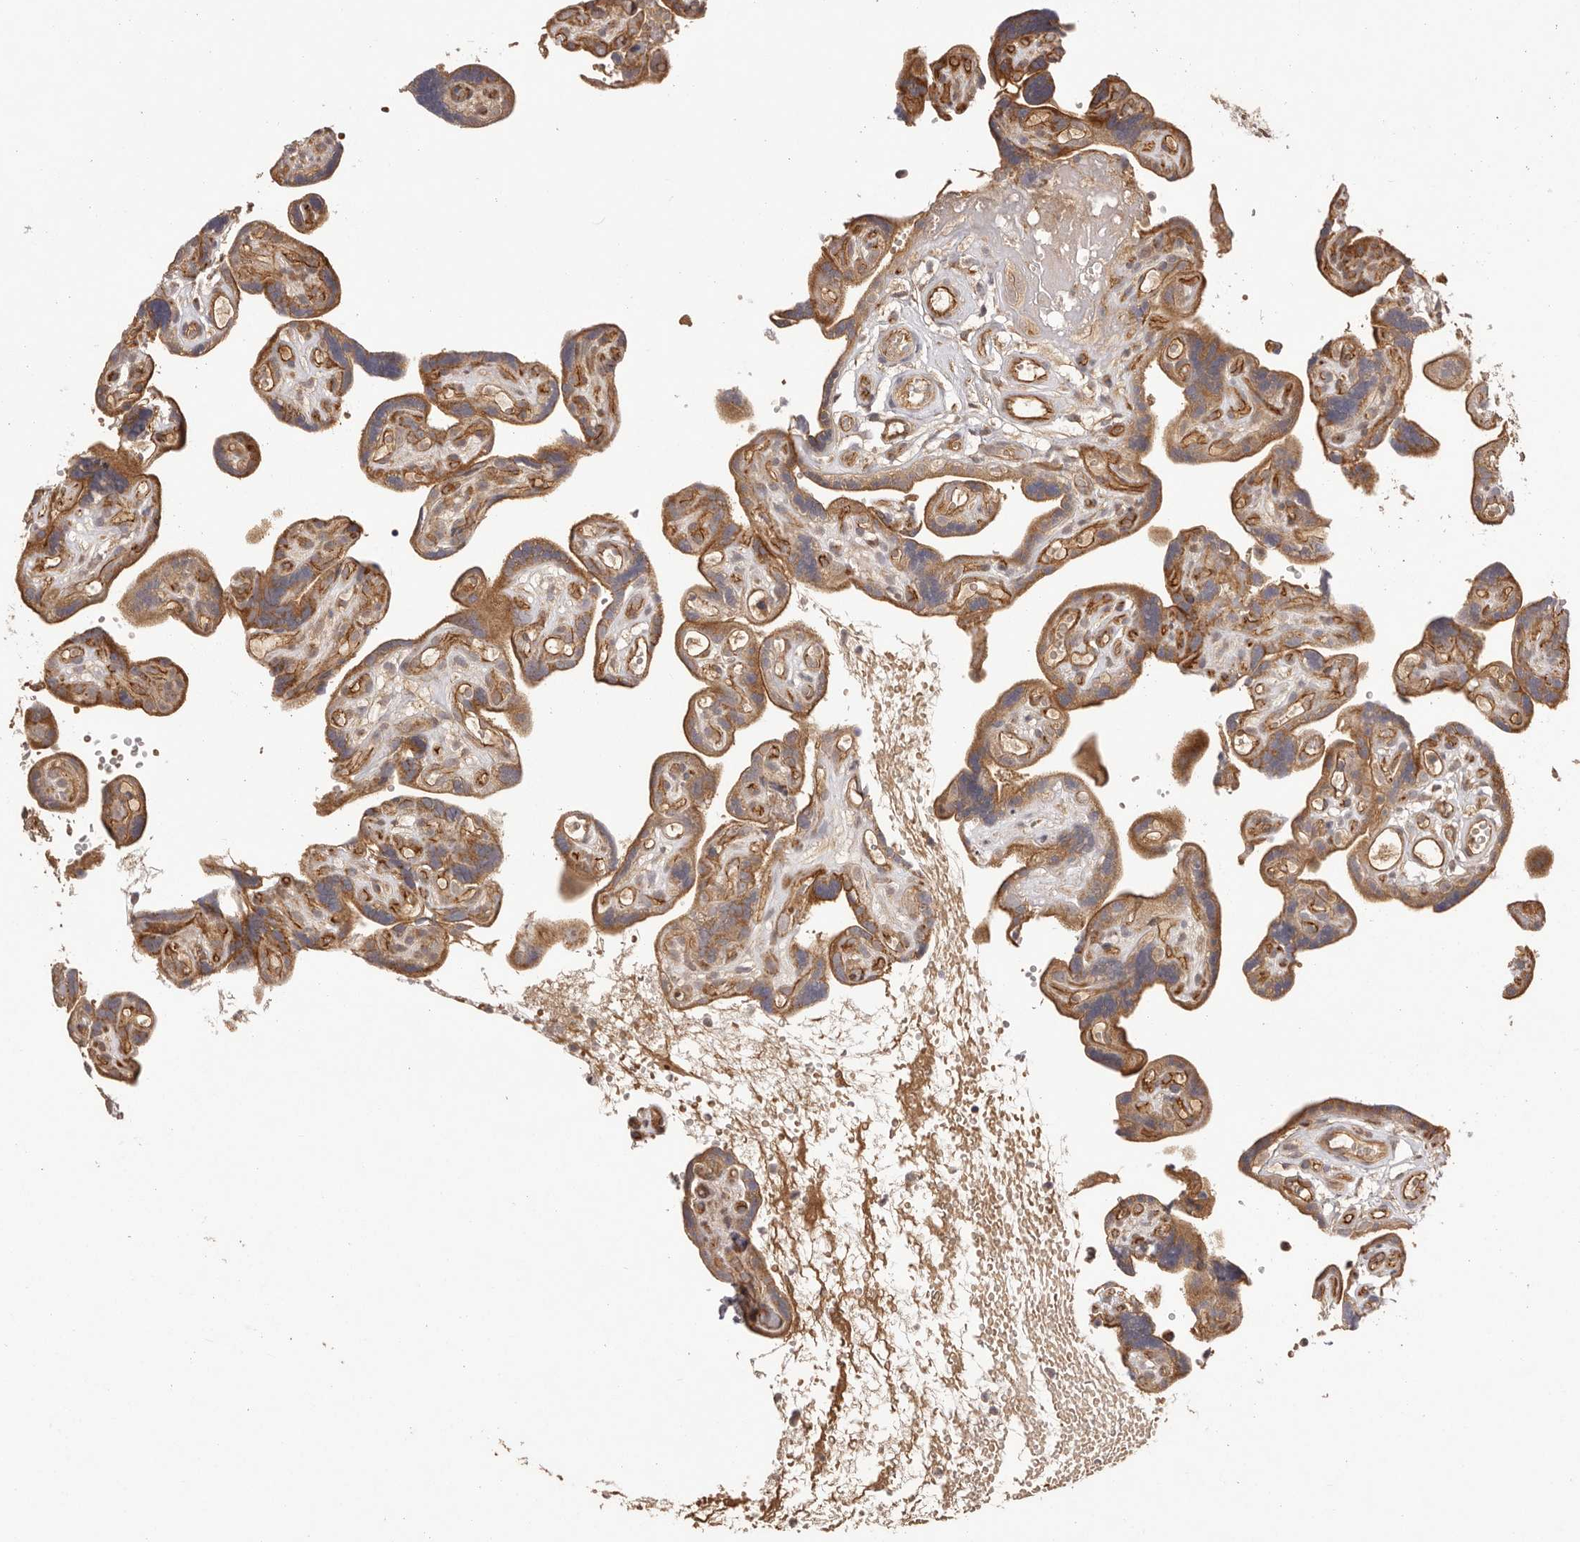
{"staining": {"intensity": "moderate", "quantity": ">75%", "location": "cytoplasmic/membranous"}, "tissue": "placenta", "cell_type": "Decidual cells", "image_type": "normal", "snomed": [{"axis": "morphology", "description": "Normal tissue, NOS"}, {"axis": "topography", "description": "Placenta"}], "caption": "High-magnification brightfield microscopy of normal placenta stained with DAB (brown) and counterstained with hematoxylin (blue). decidual cells exhibit moderate cytoplasmic/membranous positivity is appreciated in about>75% of cells.", "gene": "UBR2", "patient": {"sex": "female", "age": 30}}